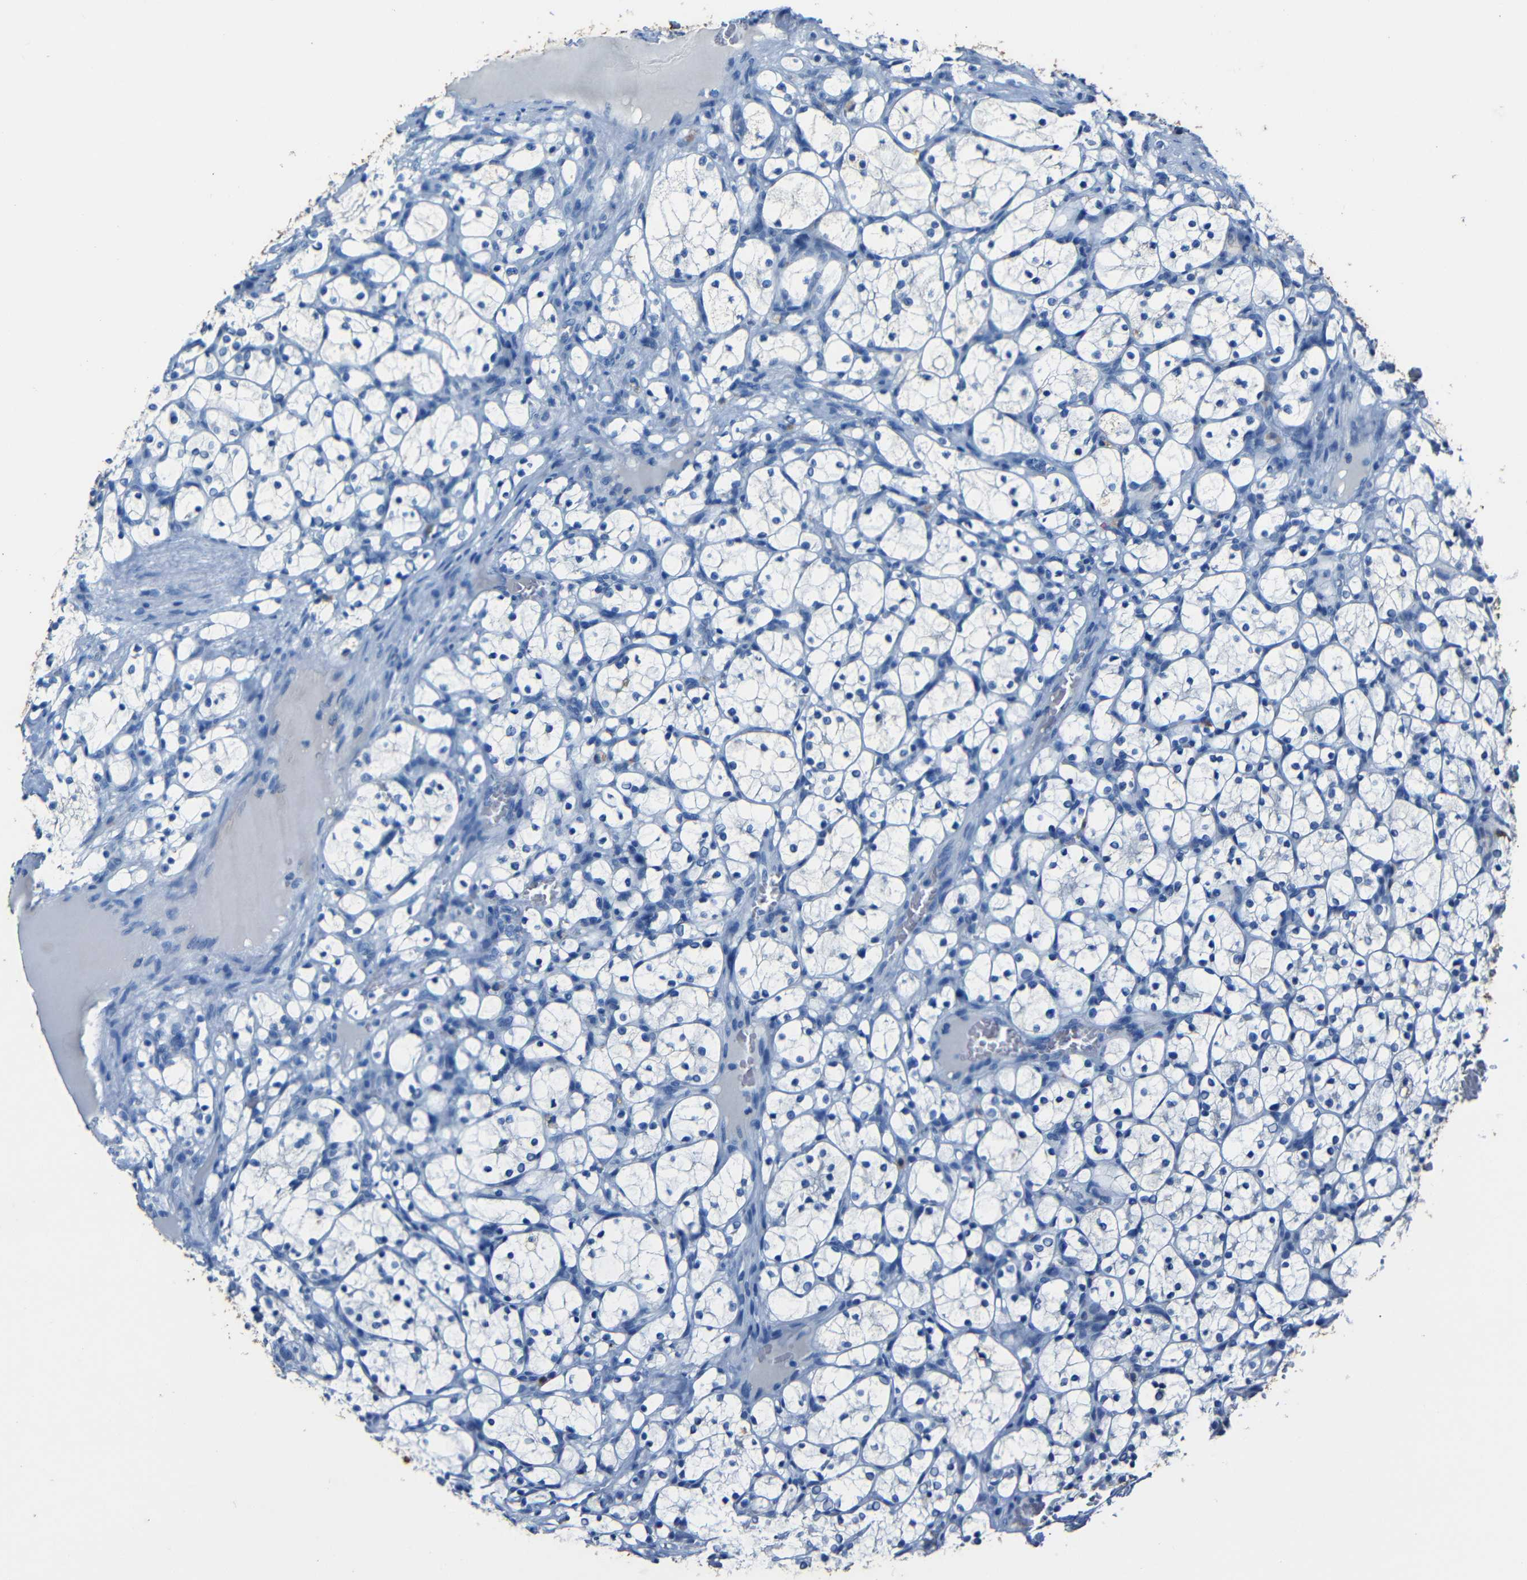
{"staining": {"intensity": "negative", "quantity": "none", "location": "none"}, "tissue": "renal cancer", "cell_type": "Tumor cells", "image_type": "cancer", "snomed": [{"axis": "morphology", "description": "Adenocarcinoma, NOS"}, {"axis": "topography", "description": "Kidney"}], "caption": "Protein analysis of adenocarcinoma (renal) demonstrates no significant staining in tumor cells.", "gene": "CLDN11", "patient": {"sex": "female", "age": 69}}